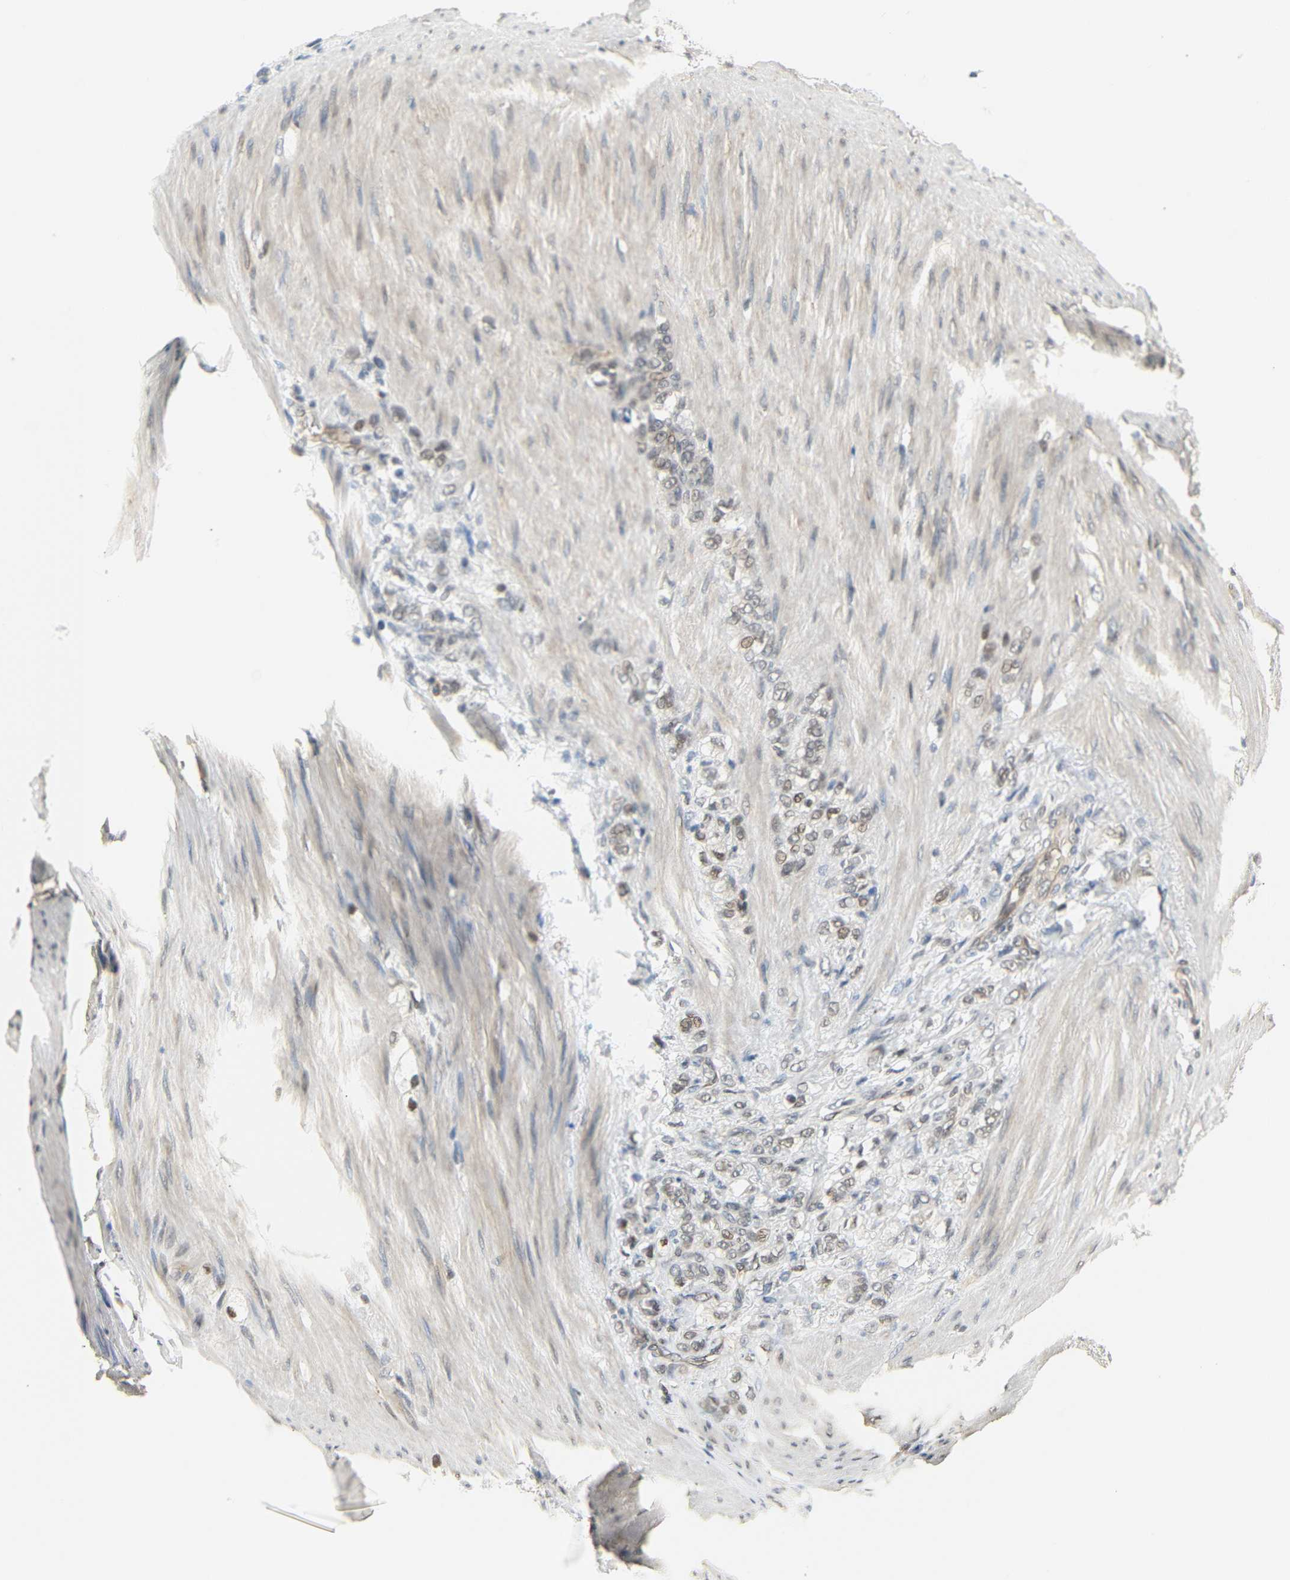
{"staining": {"intensity": "moderate", "quantity": "25%-75%", "location": "nuclear"}, "tissue": "stomach cancer", "cell_type": "Tumor cells", "image_type": "cancer", "snomed": [{"axis": "morphology", "description": "Adenocarcinoma, NOS"}, {"axis": "topography", "description": "Stomach"}], "caption": "Adenocarcinoma (stomach) stained with DAB (3,3'-diaminobenzidine) immunohistochemistry exhibits medium levels of moderate nuclear expression in approximately 25%-75% of tumor cells.", "gene": "IMPG2", "patient": {"sex": "male", "age": 82}}